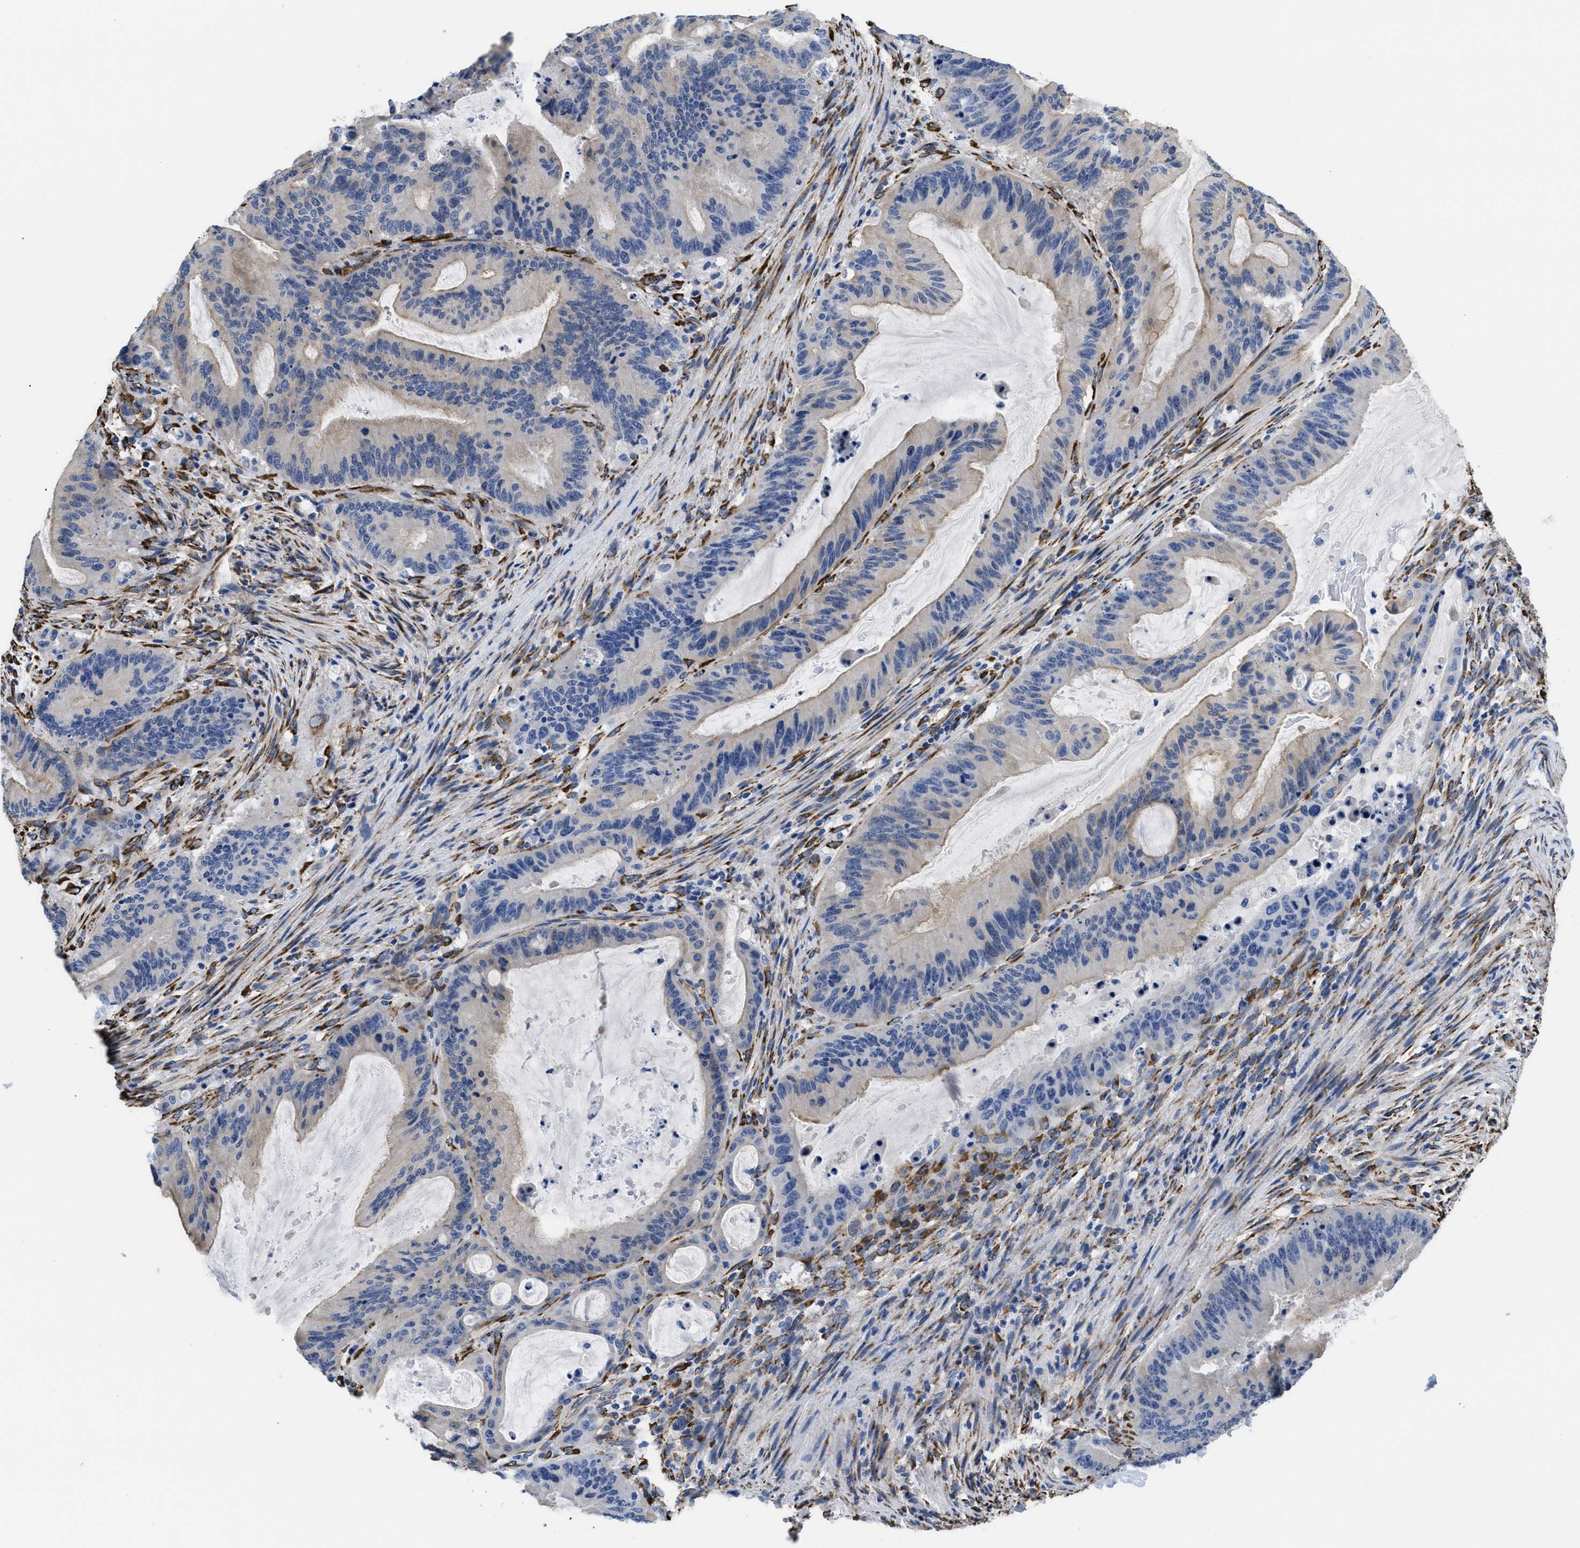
{"staining": {"intensity": "negative", "quantity": "none", "location": "none"}, "tissue": "liver cancer", "cell_type": "Tumor cells", "image_type": "cancer", "snomed": [{"axis": "morphology", "description": "Normal tissue, NOS"}, {"axis": "morphology", "description": "Cholangiocarcinoma"}, {"axis": "topography", "description": "Liver"}, {"axis": "topography", "description": "Peripheral nerve tissue"}], "caption": "This is an immunohistochemistry (IHC) micrograph of human liver cancer (cholangiocarcinoma). There is no staining in tumor cells.", "gene": "SQLE", "patient": {"sex": "female", "age": 73}}